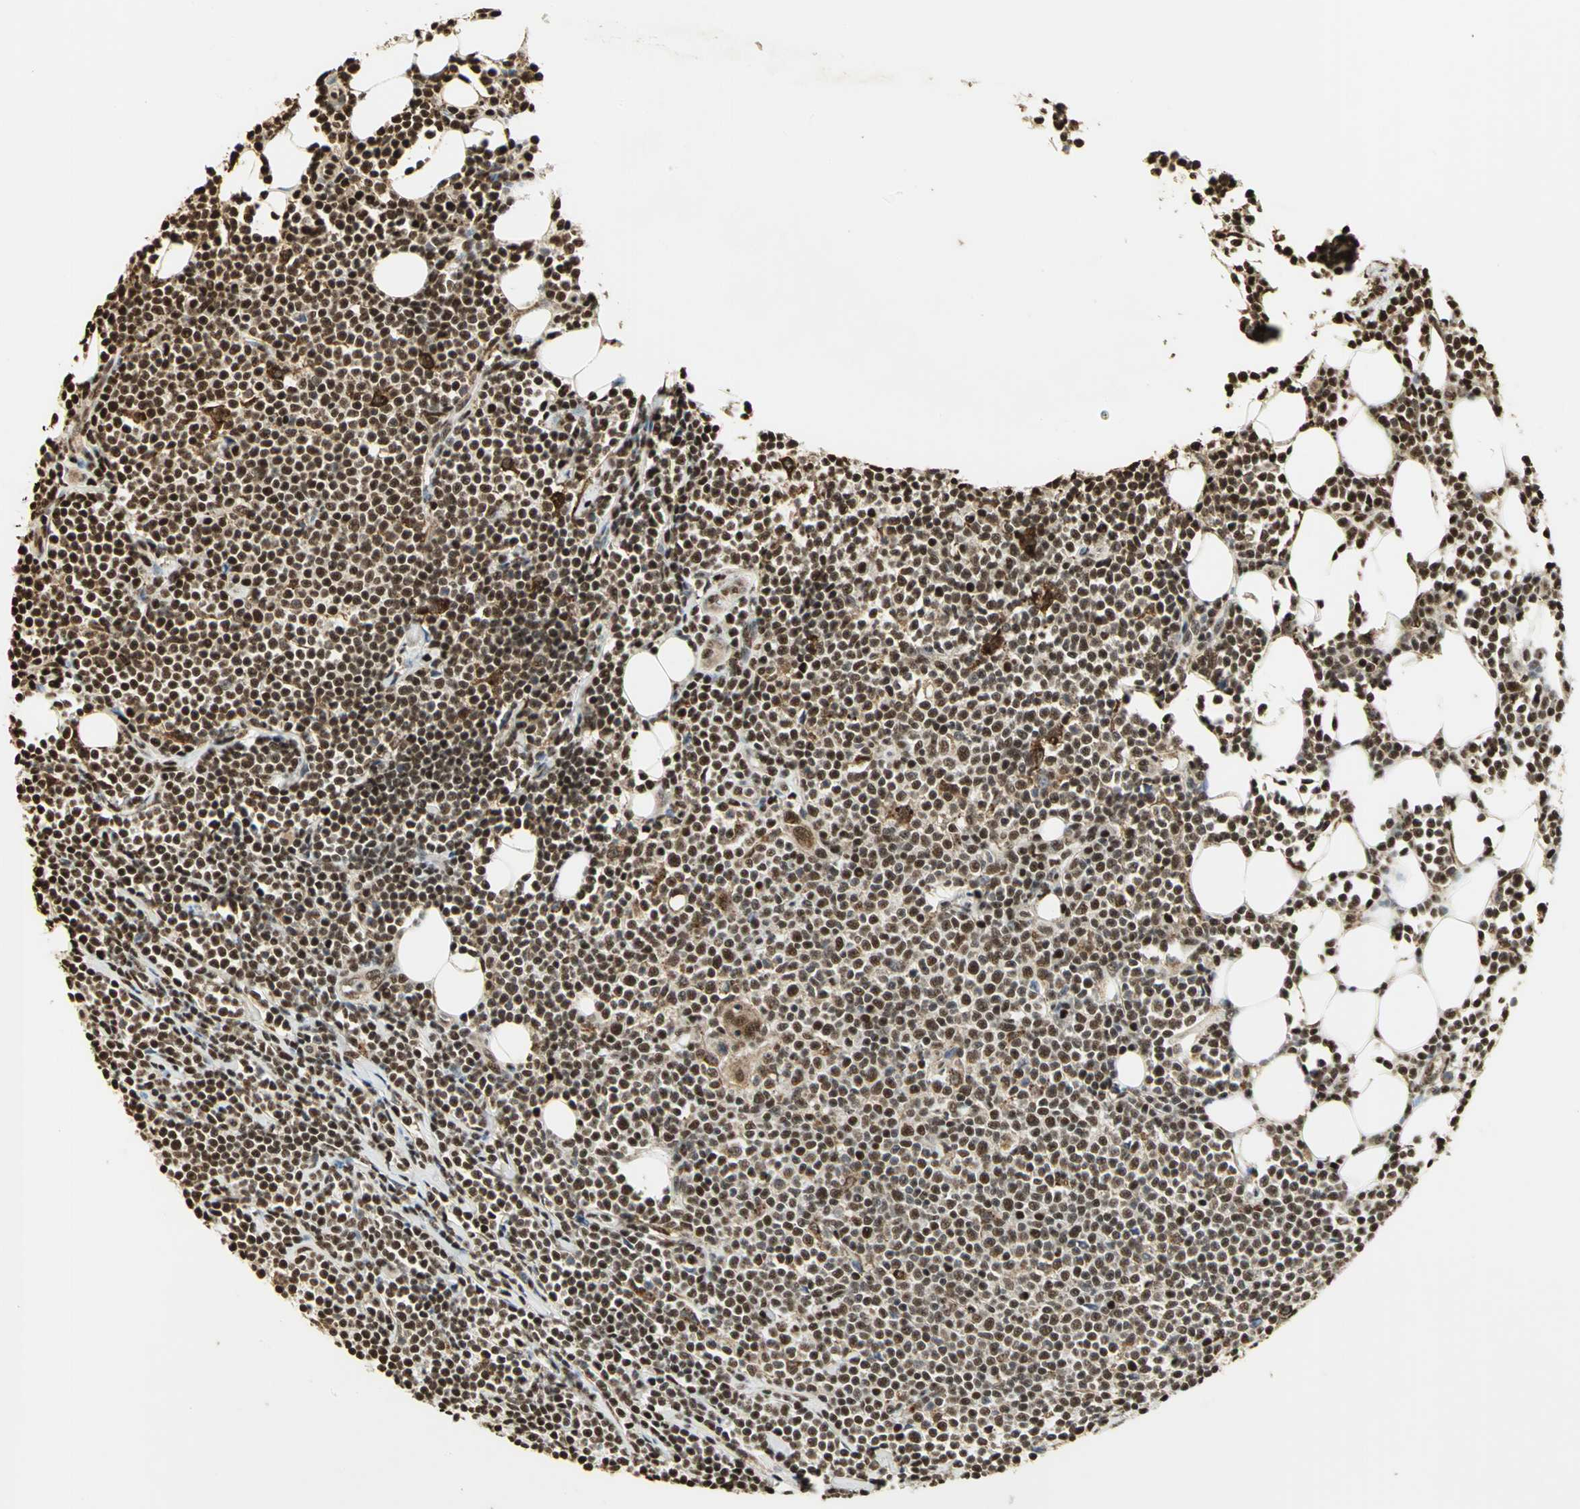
{"staining": {"intensity": "strong", "quantity": ">75%", "location": "cytoplasmic/membranous,nuclear"}, "tissue": "lymphoma", "cell_type": "Tumor cells", "image_type": "cancer", "snomed": [{"axis": "morphology", "description": "Malignant lymphoma, non-Hodgkin's type, Low grade"}, {"axis": "topography", "description": "Soft tissue"}], "caption": "Malignant lymphoma, non-Hodgkin's type (low-grade) stained for a protein demonstrates strong cytoplasmic/membranous and nuclear positivity in tumor cells.", "gene": "SET", "patient": {"sex": "male", "age": 92}}